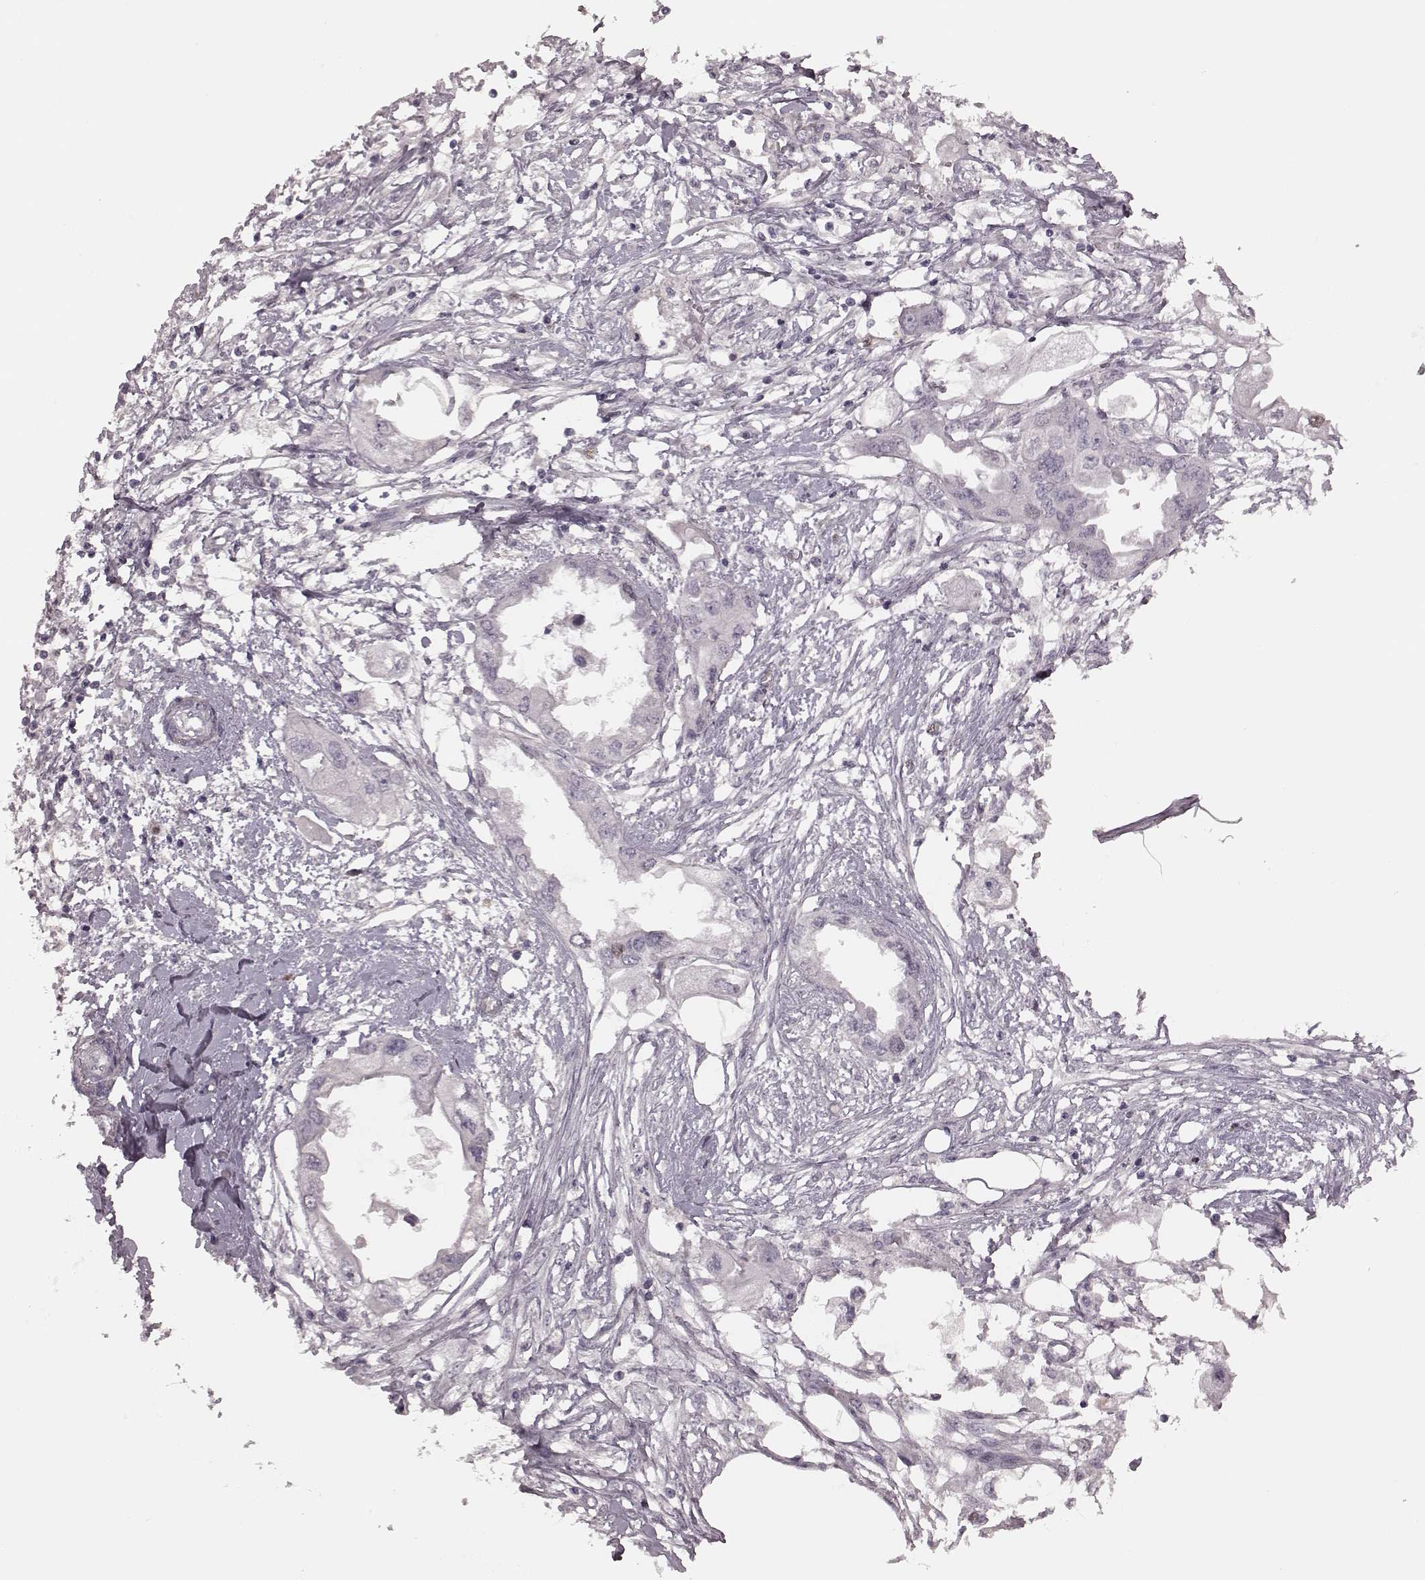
{"staining": {"intensity": "negative", "quantity": "none", "location": "none"}, "tissue": "endometrial cancer", "cell_type": "Tumor cells", "image_type": "cancer", "snomed": [{"axis": "morphology", "description": "Adenocarcinoma, NOS"}, {"axis": "morphology", "description": "Adenocarcinoma, metastatic, NOS"}, {"axis": "topography", "description": "Adipose tissue"}, {"axis": "topography", "description": "Endometrium"}], "caption": "Immunohistochemistry micrograph of neoplastic tissue: endometrial cancer (adenocarcinoma) stained with DAB exhibits no significant protein positivity in tumor cells.", "gene": "CCNA2", "patient": {"sex": "female", "age": 67}}